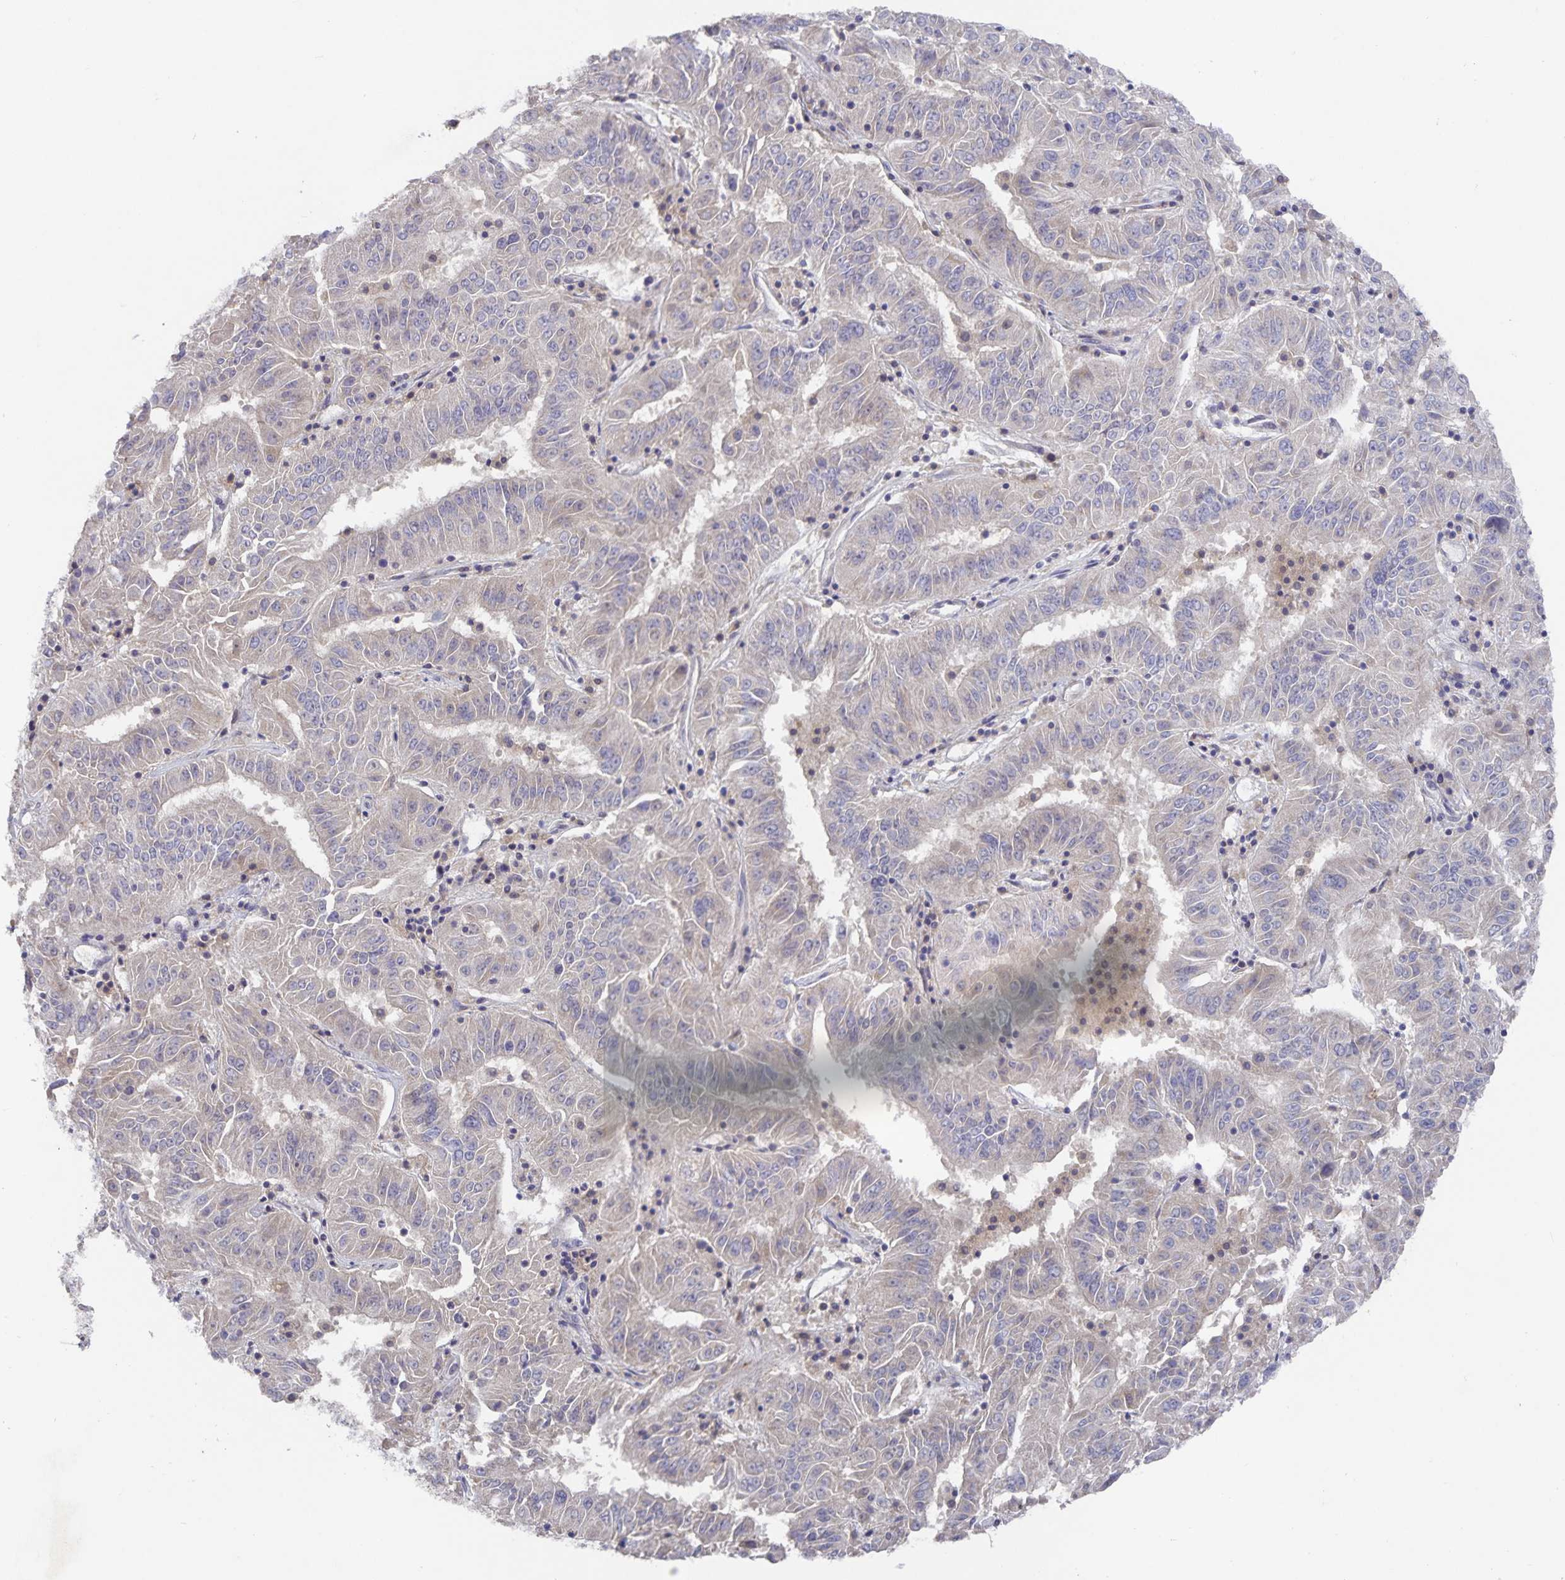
{"staining": {"intensity": "negative", "quantity": "none", "location": "none"}, "tissue": "pancreatic cancer", "cell_type": "Tumor cells", "image_type": "cancer", "snomed": [{"axis": "morphology", "description": "Adenocarcinoma, NOS"}, {"axis": "topography", "description": "Pancreas"}], "caption": "Image shows no protein positivity in tumor cells of adenocarcinoma (pancreatic) tissue. The staining was performed using DAB to visualize the protein expression in brown, while the nuclei were stained in blue with hematoxylin (Magnification: 20x).", "gene": "HEPN1", "patient": {"sex": "male", "age": 63}}